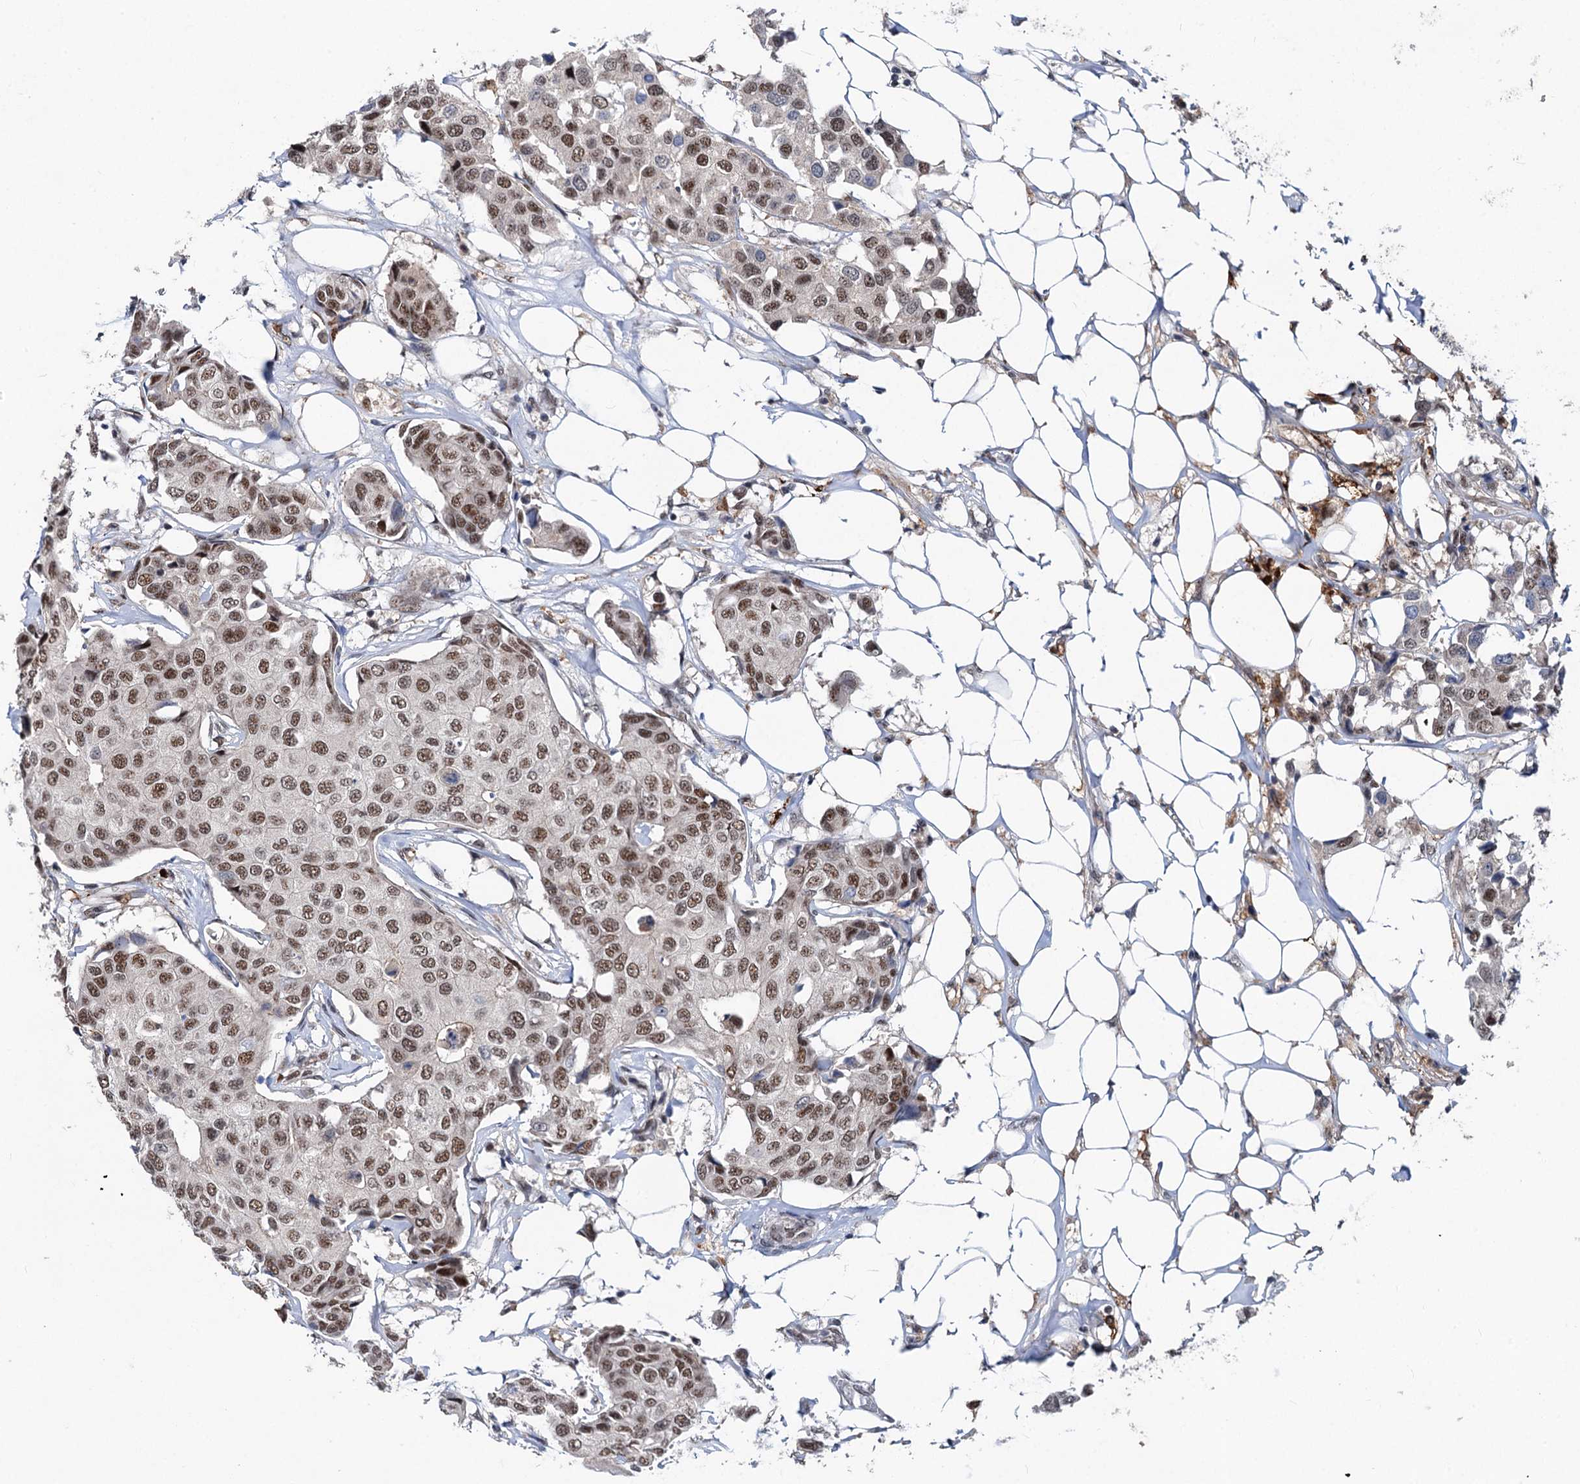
{"staining": {"intensity": "moderate", "quantity": ">75%", "location": "nuclear"}, "tissue": "breast cancer", "cell_type": "Tumor cells", "image_type": "cancer", "snomed": [{"axis": "morphology", "description": "Duct carcinoma"}, {"axis": "topography", "description": "Breast"}], "caption": "A medium amount of moderate nuclear expression is identified in approximately >75% of tumor cells in invasive ductal carcinoma (breast) tissue.", "gene": "PHF8", "patient": {"sex": "female", "age": 80}}